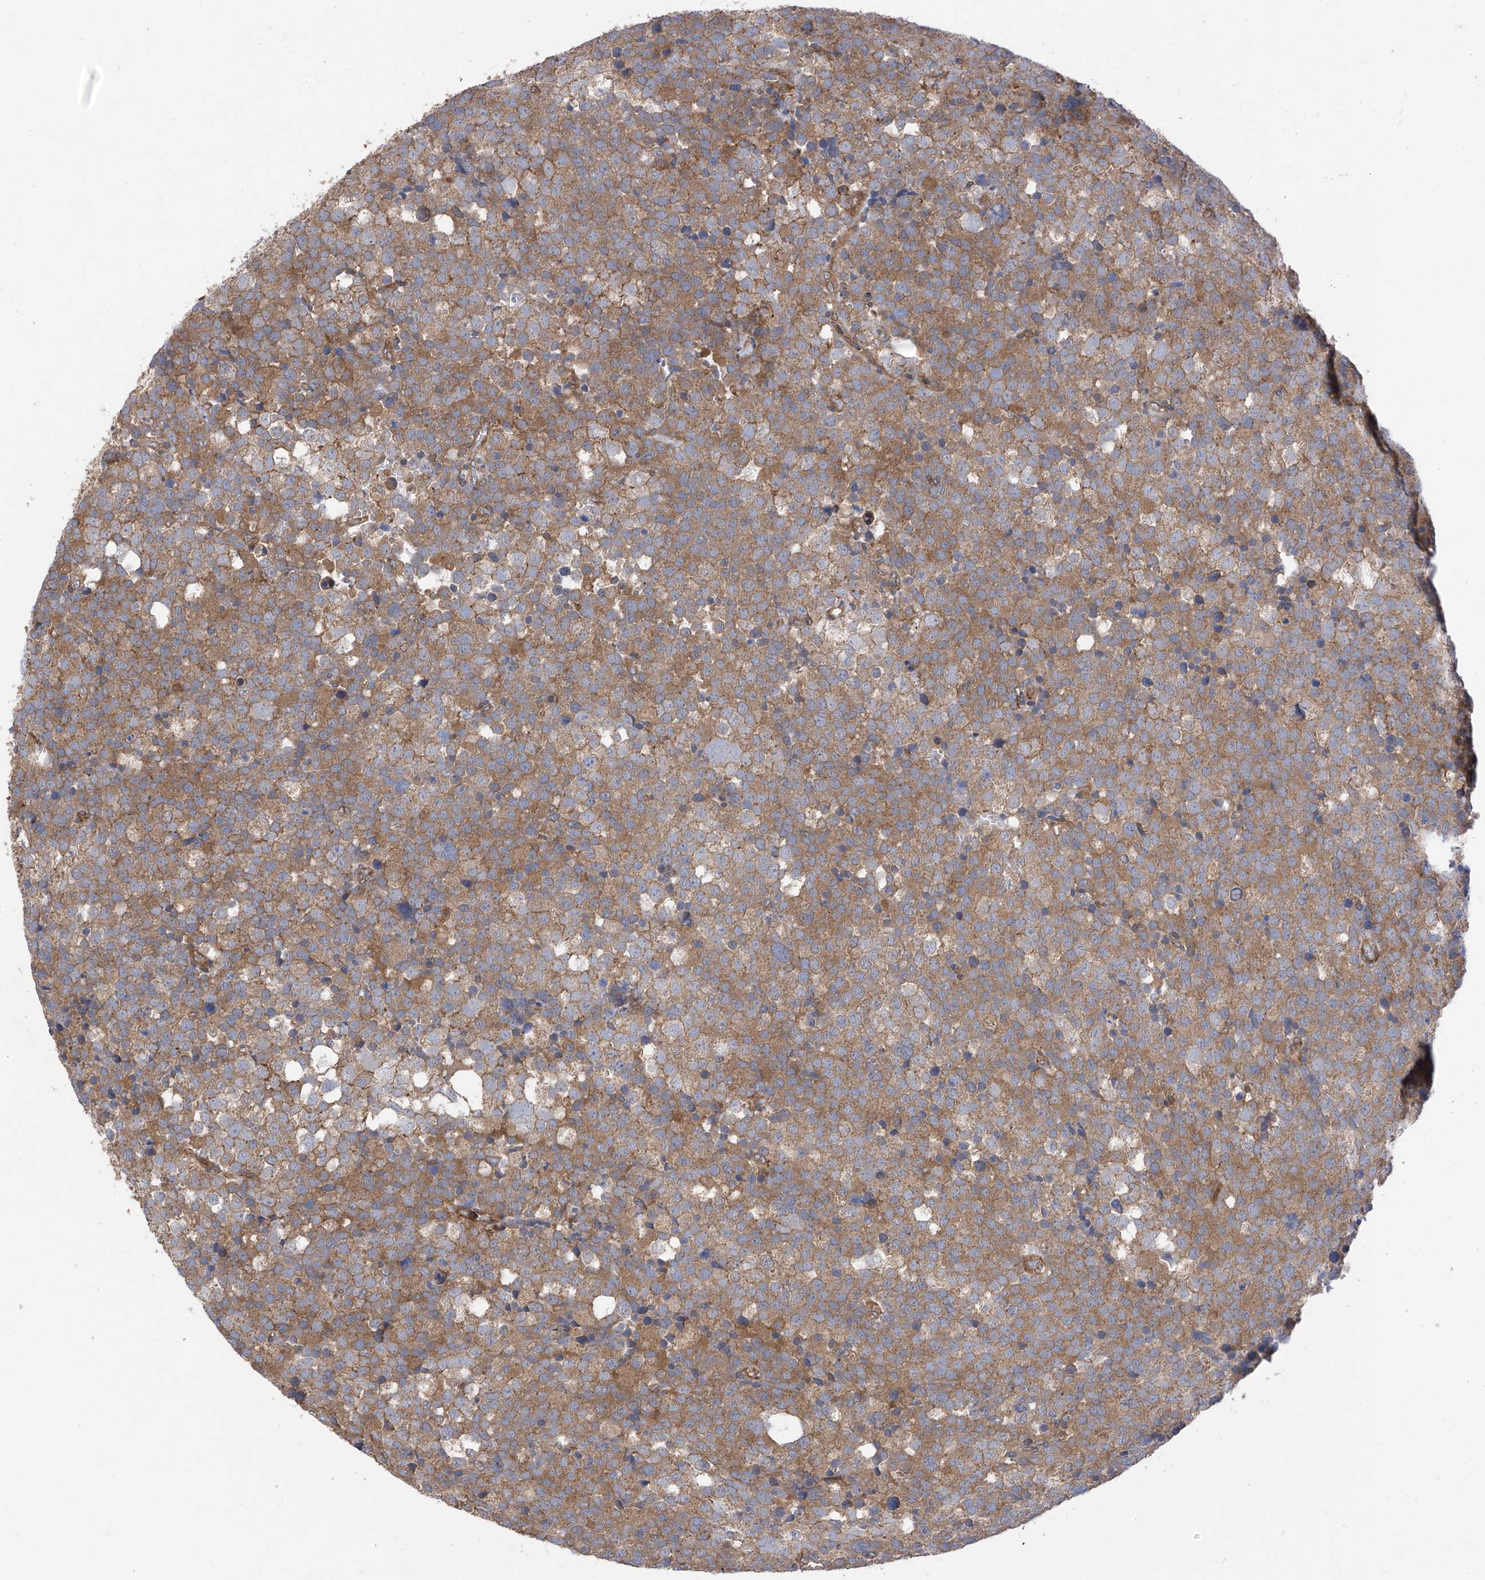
{"staining": {"intensity": "moderate", "quantity": ">75%", "location": "cytoplasmic/membranous"}, "tissue": "testis cancer", "cell_type": "Tumor cells", "image_type": "cancer", "snomed": [{"axis": "morphology", "description": "Seminoma, NOS"}, {"axis": "topography", "description": "Testis"}], "caption": "Testis seminoma tissue exhibits moderate cytoplasmic/membranous positivity in about >75% of tumor cells, visualized by immunohistochemistry.", "gene": "CHPF", "patient": {"sex": "male", "age": 71}}